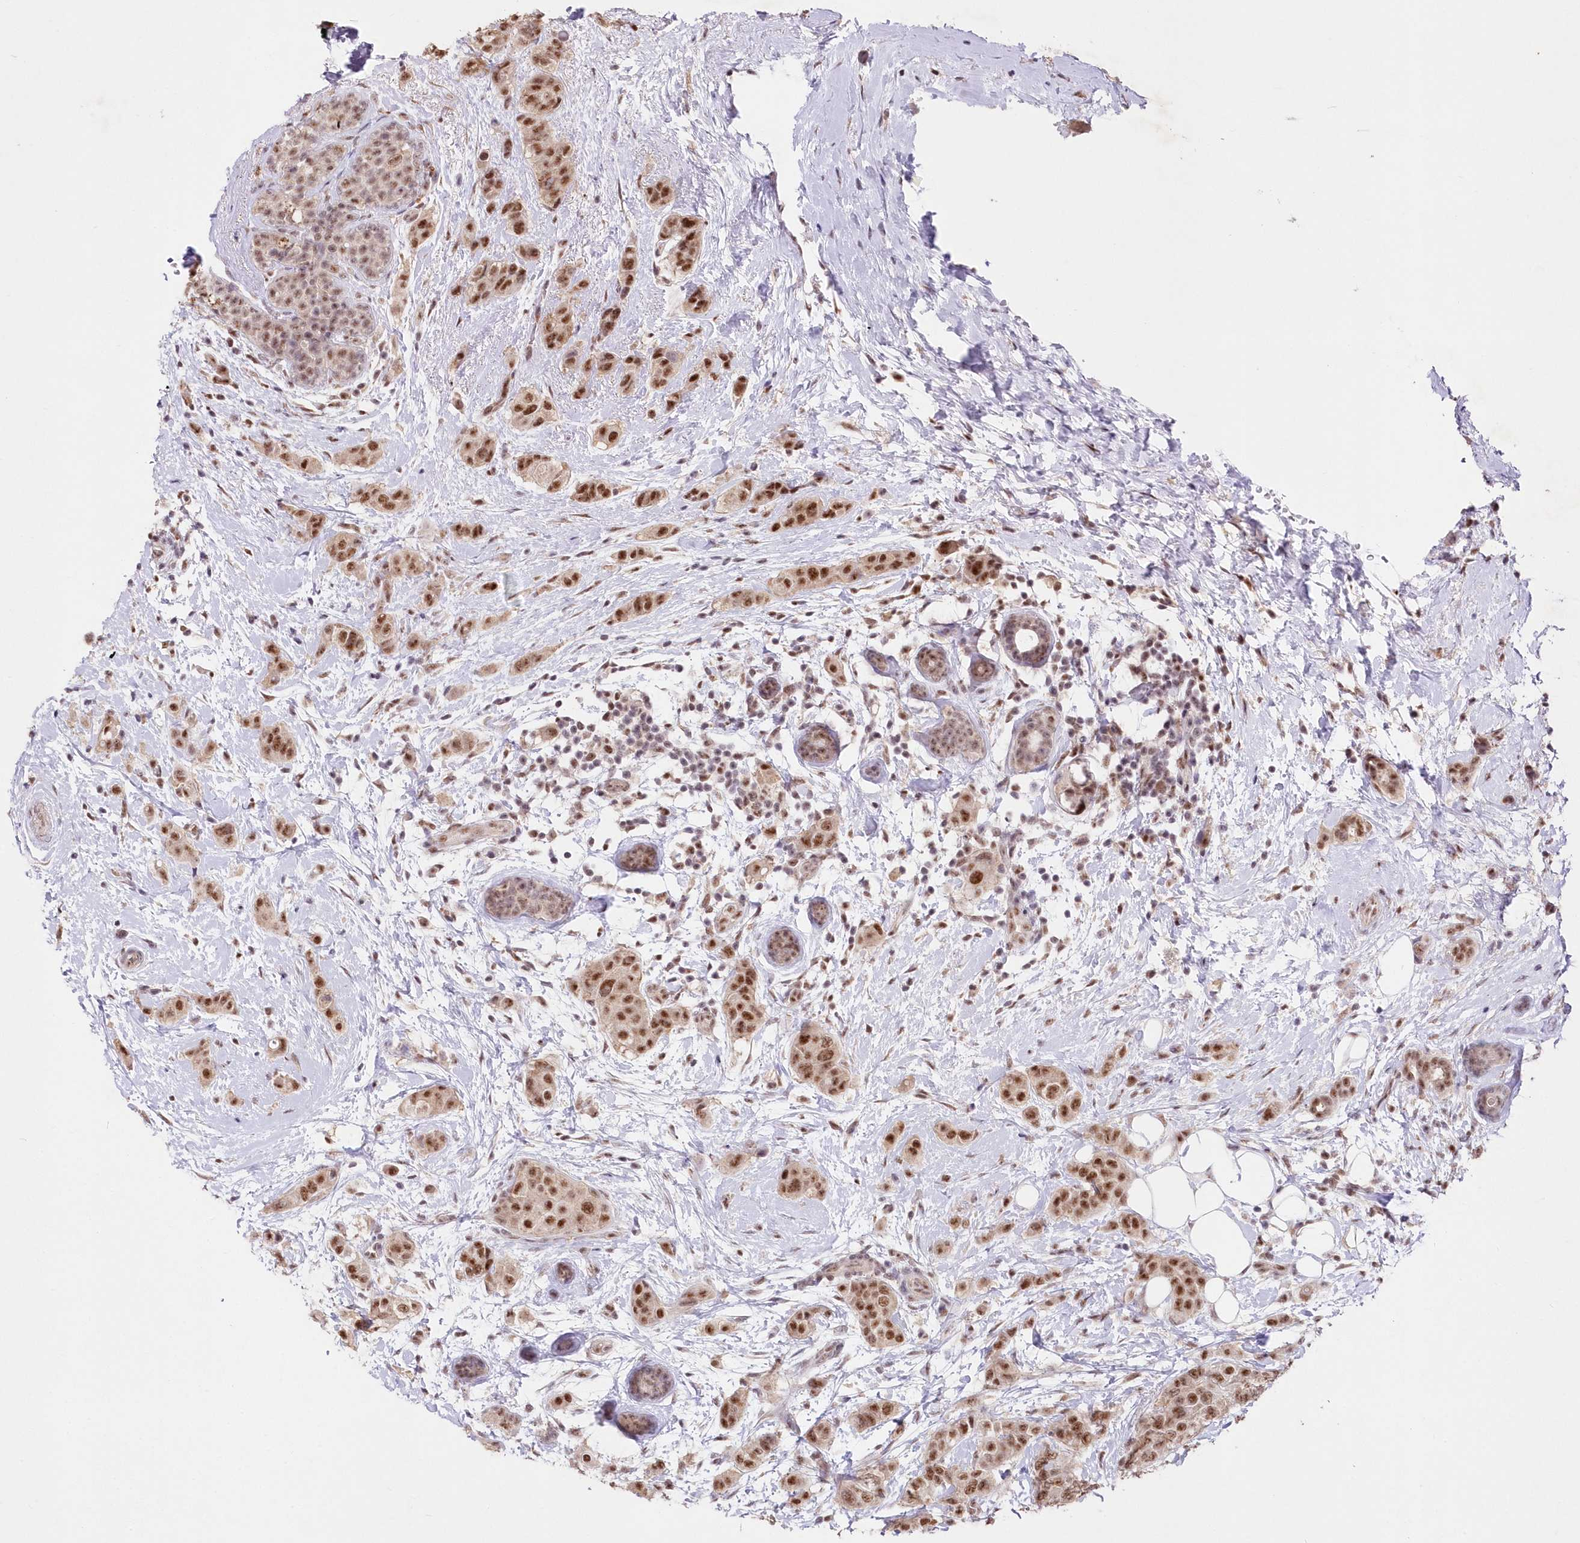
{"staining": {"intensity": "strong", "quantity": ">75%", "location": "nuclear"}, "tissue": "breast cancer", "cell_type": "Tumor cells", "image_type": "cancer", "snomed": [{"axis": "morphology", "description": "Lobular carcinoma"}, {"axis": "topography", "description": "Breast"}], "caption": "Immunohistochemical staining of breast cancer shows high levels of strong nuclear expression in approximately >75% of tumor cells. Immunohistochemistry (ihc) stains the protein of interest in brown and the nuclei are stained blue.", "gene": "RBM27", "patient": {"sex": "female", "age": 51}}